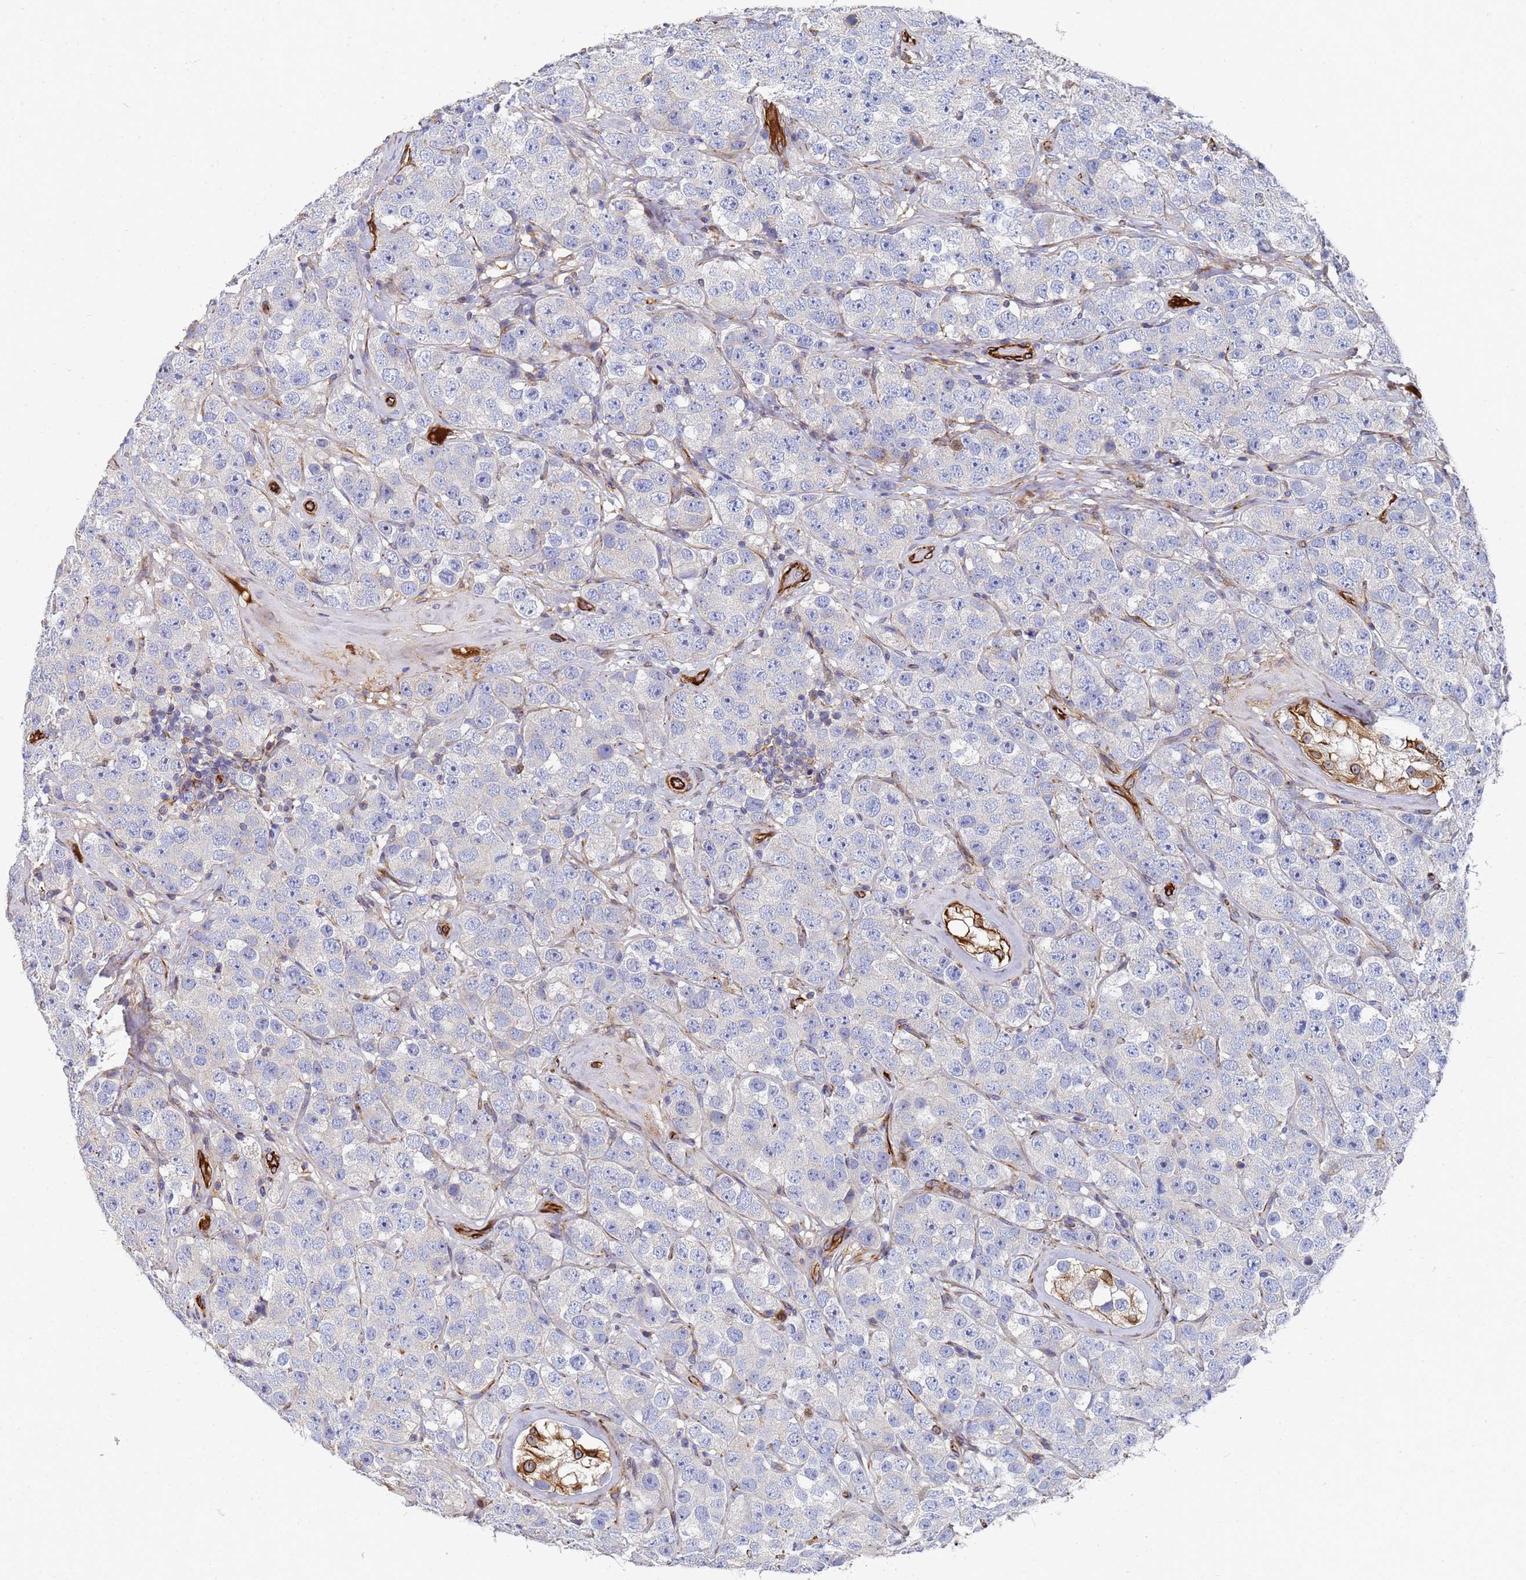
{"staining": {"intensity": "negative", "quantity": "none", "location": "none"}, "tissue": "testis cancer", "cell_type": "Tumor cells", "image_type": "cancer", "snomed": [{"axis": "morphology", "description": "Seminoma, NOS"}, {"axis": "topography", "description": "Testis"}], "caption": "This is an immunohistochemistry histopathology image of seminoma (testis). There is no staining in tumor cells.", "gene": "SYT13", "patient": {"sex": "male", "age": 28}}